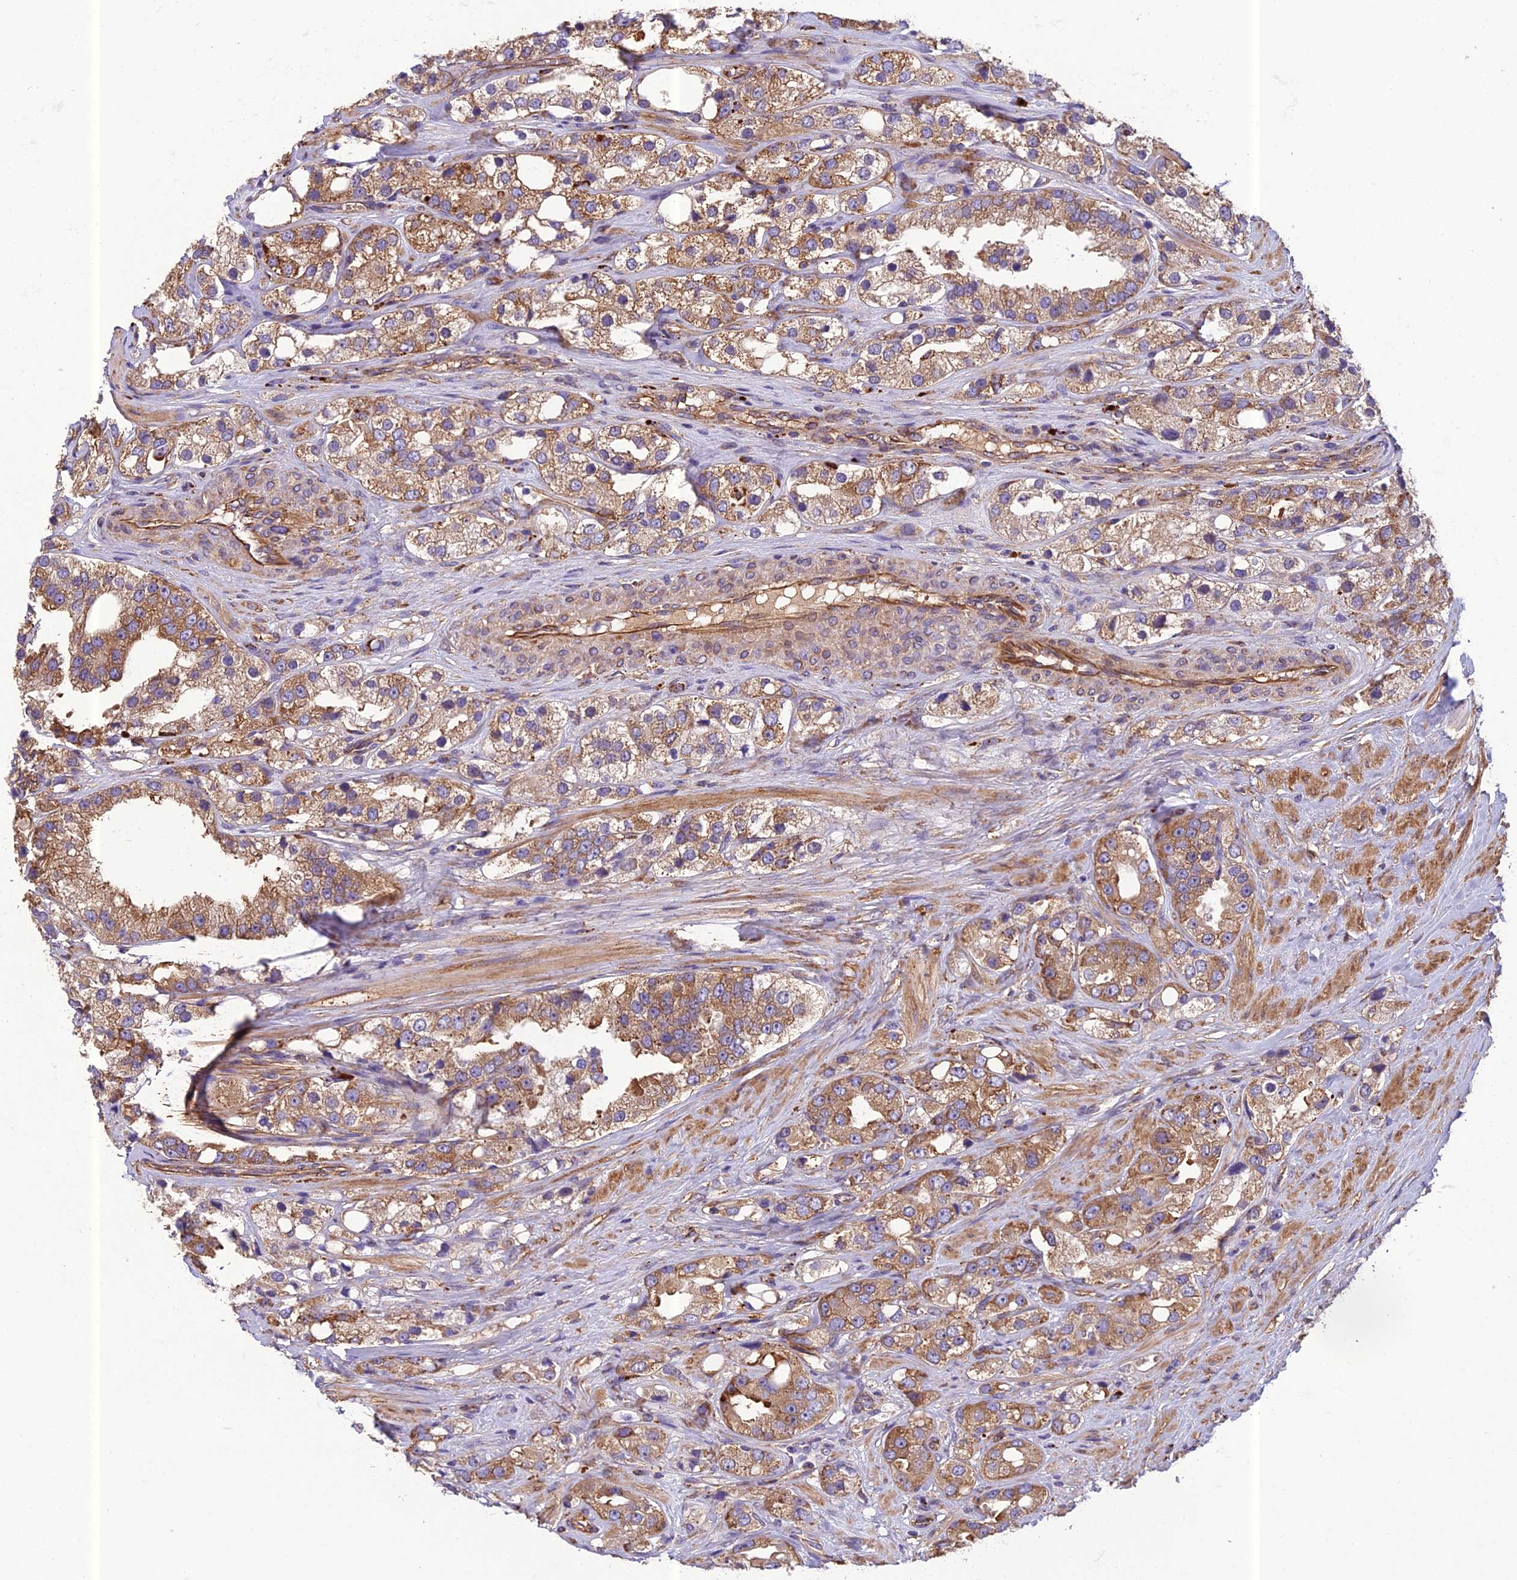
{"staining": {"intensity": "moderate", "quantity": ">75%", "location": "cytoplasmic/membranous"}, "tissue": "prostate cancer", "cell_type": "Tumor cells", "image_type": "cancer", "snomed": [{"axis": "morphology", "description": "Adenocarcinoma, NOS"}, {"axis": "topography", "description": "Prostate"}], "caption": "Protein expression analysis of human prostate adenocarcinoma reveals moderate cytoplasmic/membranous staining in about >75% of tumor cells.", "gene": "SPDL1", "patient": {"sex": "male", "age": 79}}